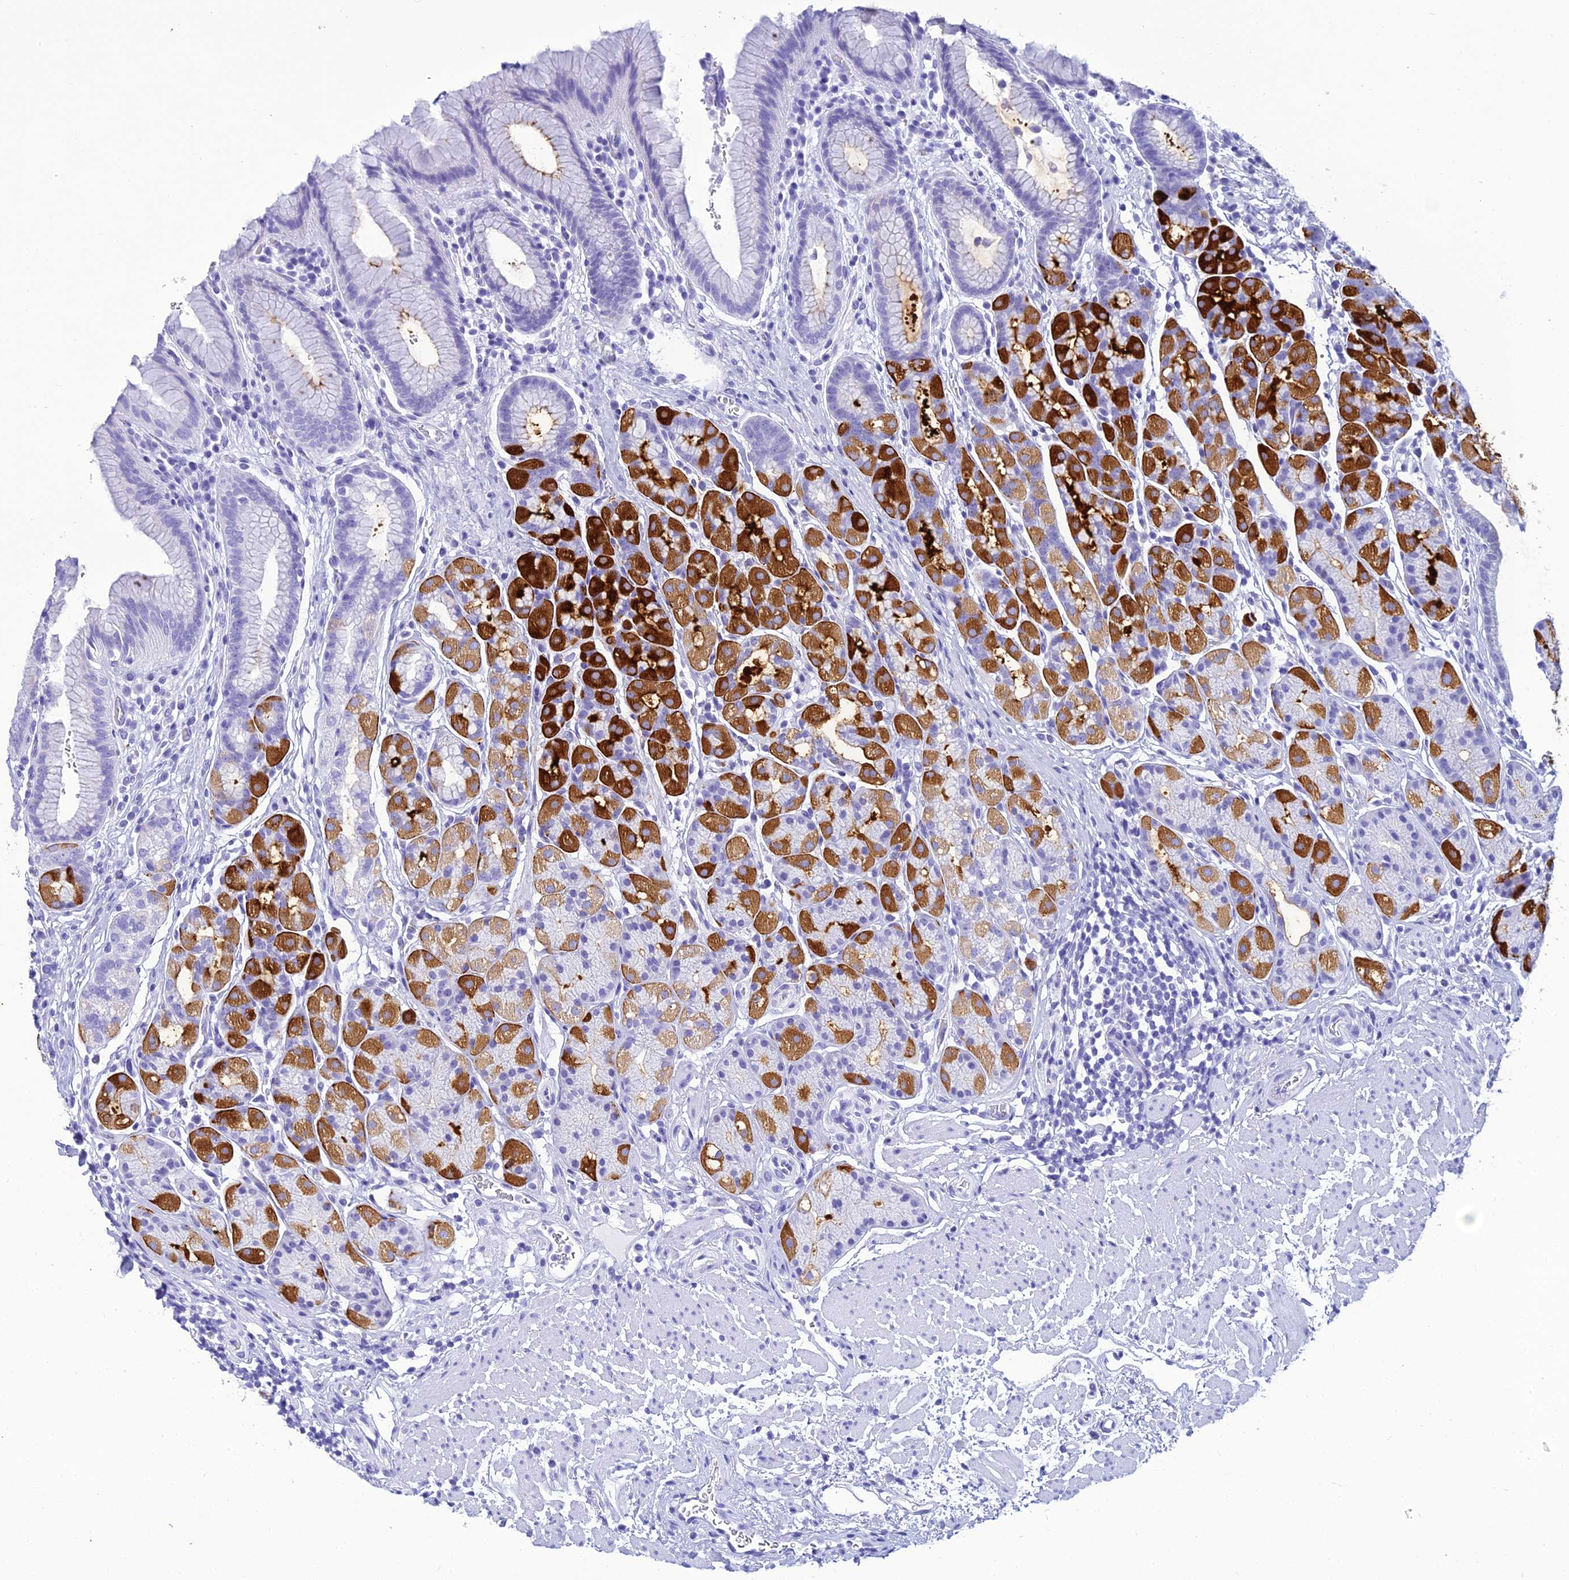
{"staining": {"intensity": "strong", "quantity": "25%-75%", "location": "cytoplasmic/membranous"}, "tissue": "stomach", "cell_type": "Glandular cells", "image_type": "normal", "snomed": [{"axis": "morphology", "description": "Normal tissue, NOS"}, {"axis": "topography", "description": "Stomach"}], "caption": "Protein expression analysis of unremarkable stomach demonstrates strong cytoplasmic/membranous positivity in approximately 25%-75% of glandular cells.", "gene": "ZNF442", "patient": {"sex": "male", "age": 63}}